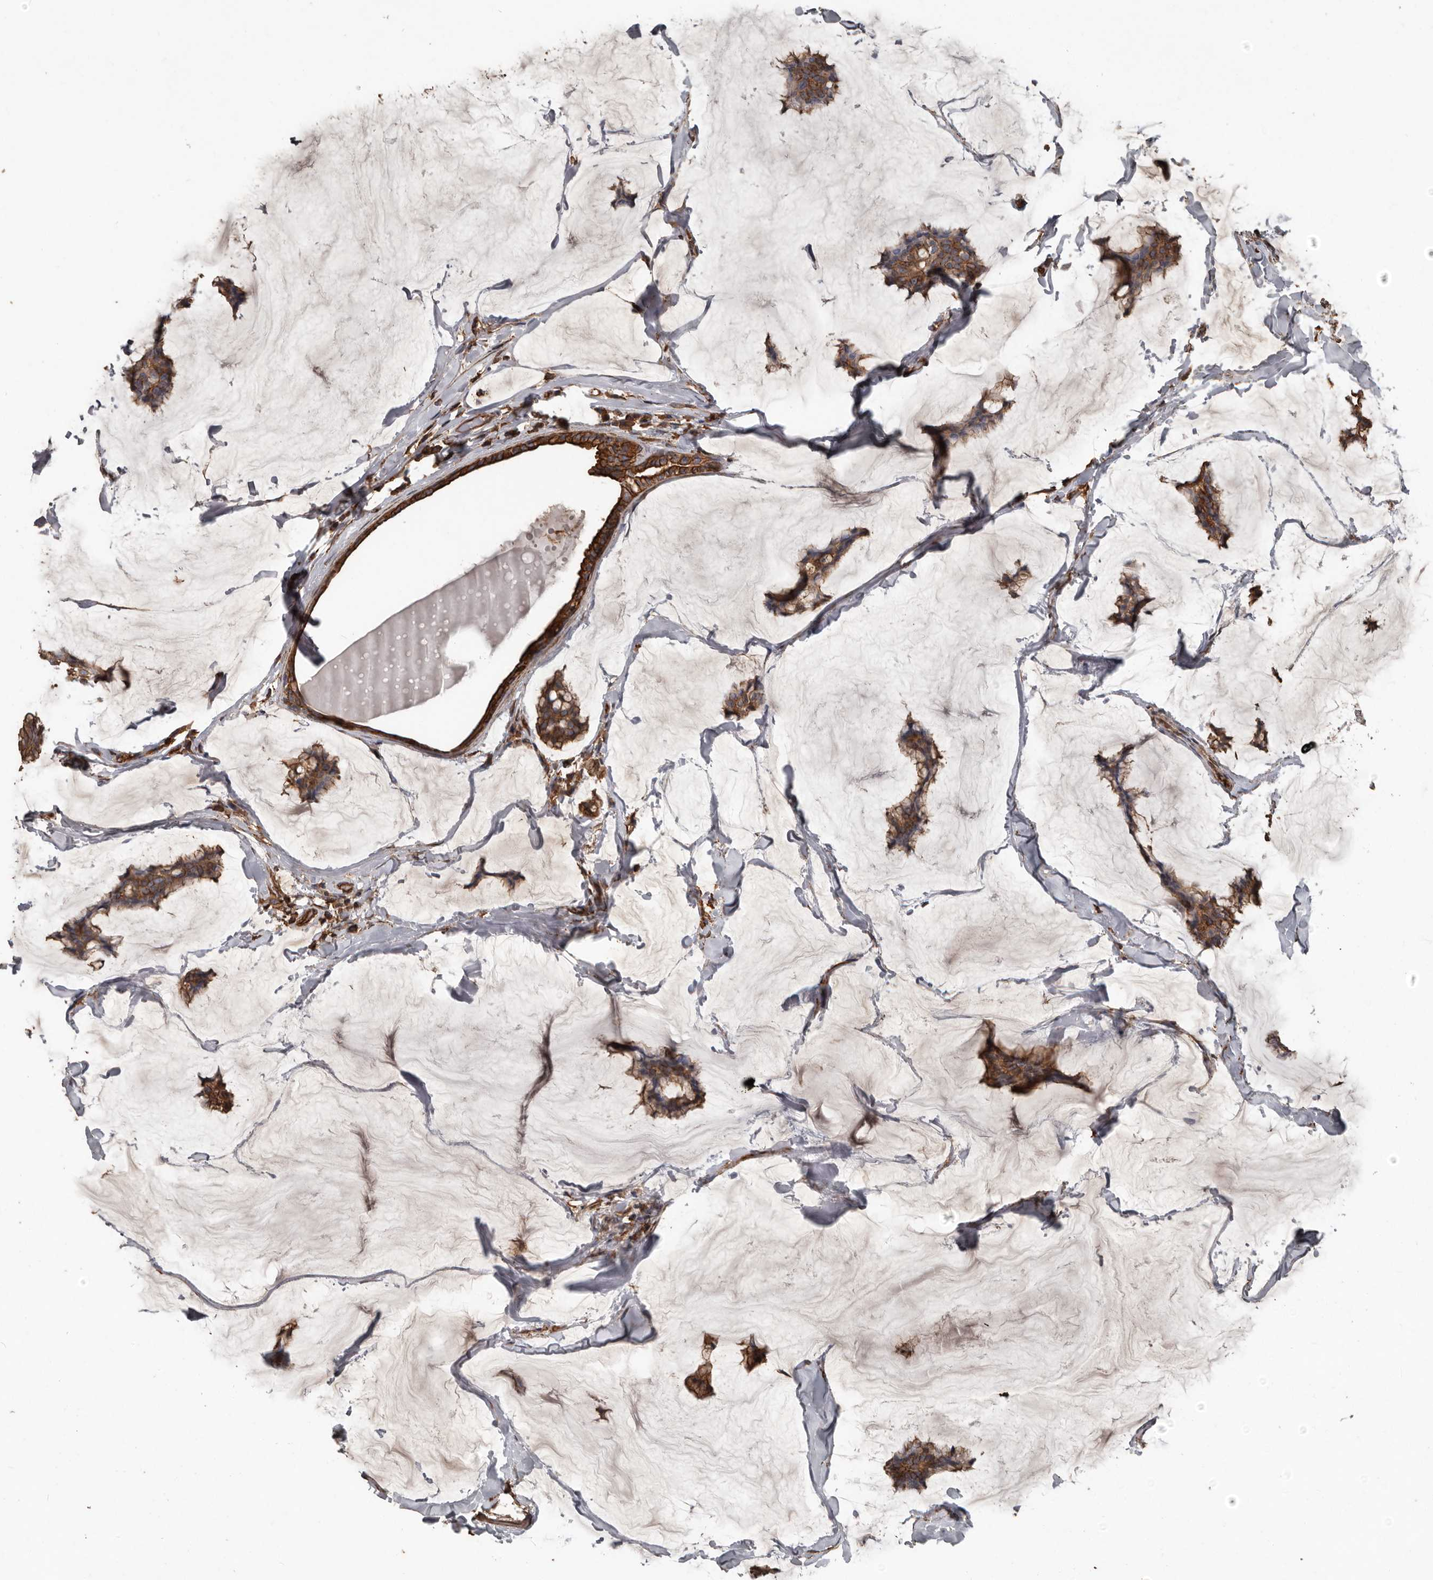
{"staining": {"intensity": "strong", "quantity": ">75%", "location": "cytoplasmic/membranous"}, "tissue": "breast cancer", "cell_type": "Tumor cells", "image_type": "cancer", "snomed": [{"axis": "morphology", "description": "Duct carcinoma"}, {"axis": "topography", "description": "Breast"}], "caption": "Human breast cancer (invasive ductal carcinoma) stained with a protein marker shows strong staining in tumor cells.", "gene": "DENND6B", "patient": {"sex": "female", "age": 93}}